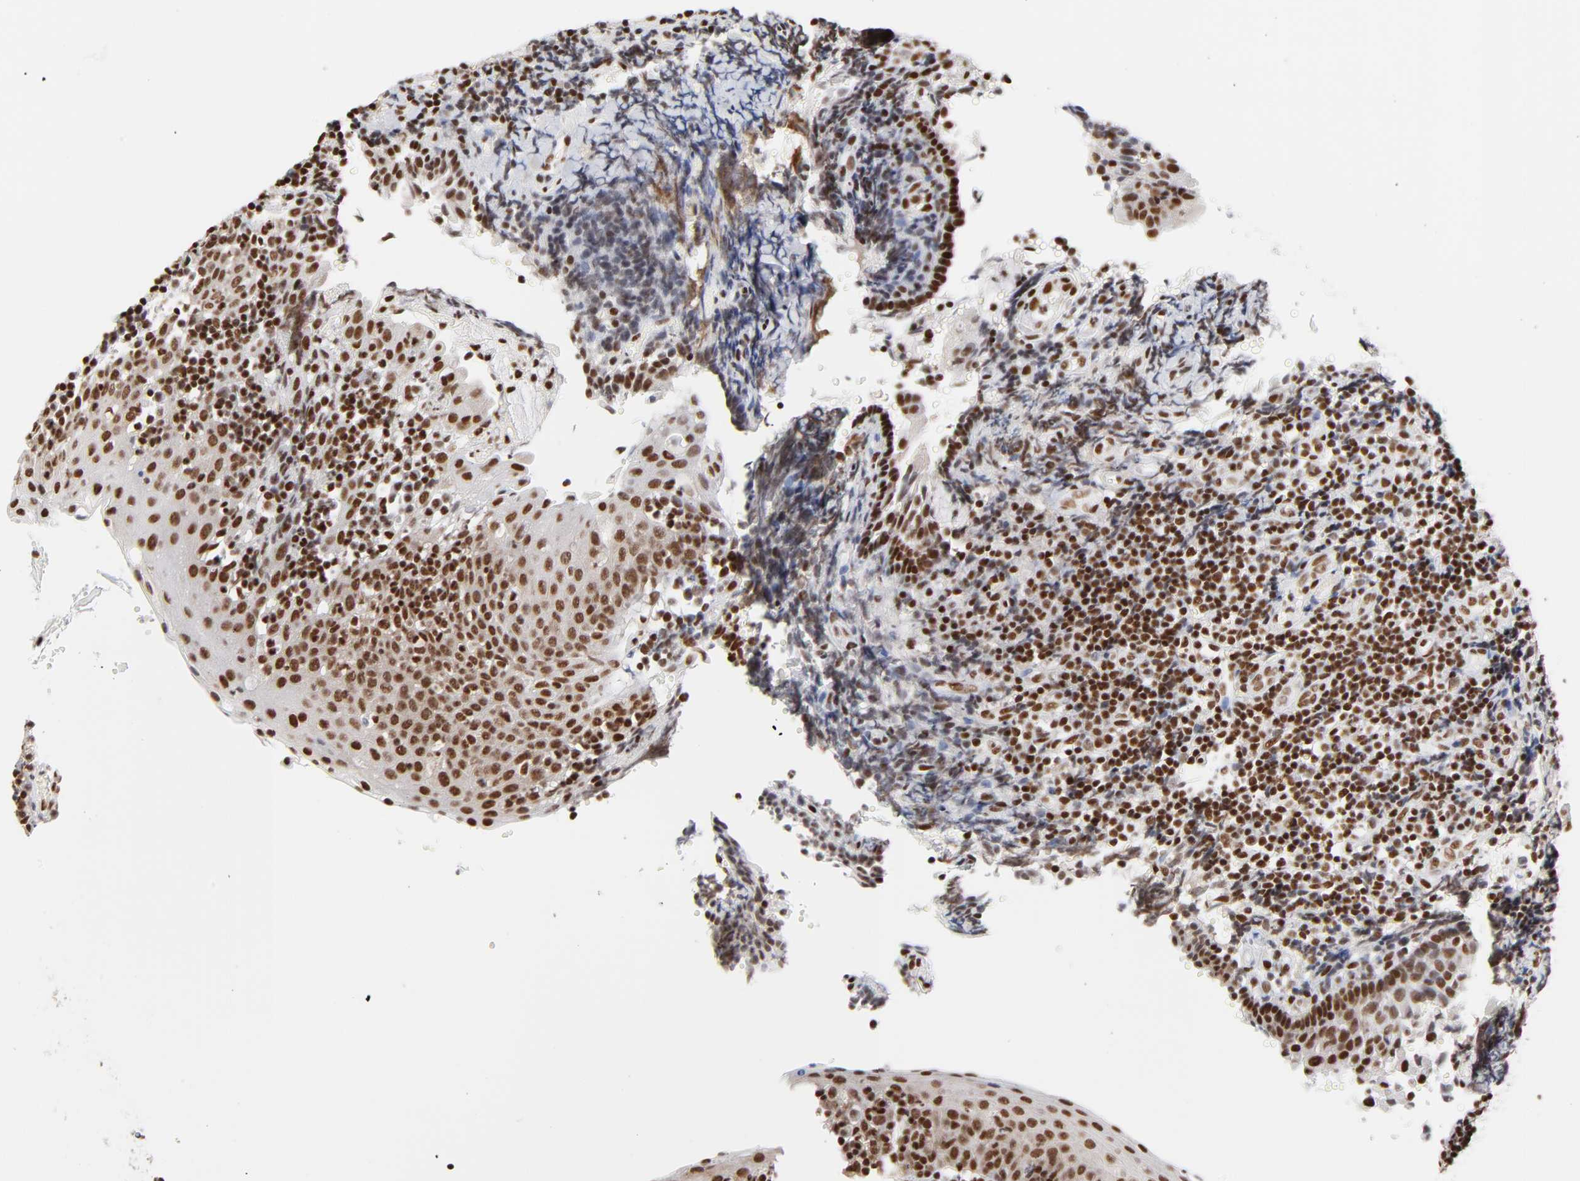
{"staining": {"intensity": "moderate", "quantity": ">75%", "location": "nuclear"}, "tissue": "tonsil", "cell_type": "Germinal center cells", "image_type": "normal", "snomed": [{"axis": "morphology", "description": "Normal tissue, NOS"}, {"axis": "topography", "description": "Tonsil"}], "caption": "Immunohistochemistry (IHC) staining of benign tonsil, which reveals medium levels of moderate nuclear expression in approximately >75% of germinal center cells indicating moderate nuclear protein staining. The staining was performed using DAB (3,3'-diaminobenzidine) (brown) for protein detection and nuclei were counterstained in hematoxylin (blue).", "gene": "CREB1", "patient": {"sex": "female", "age": 40}}